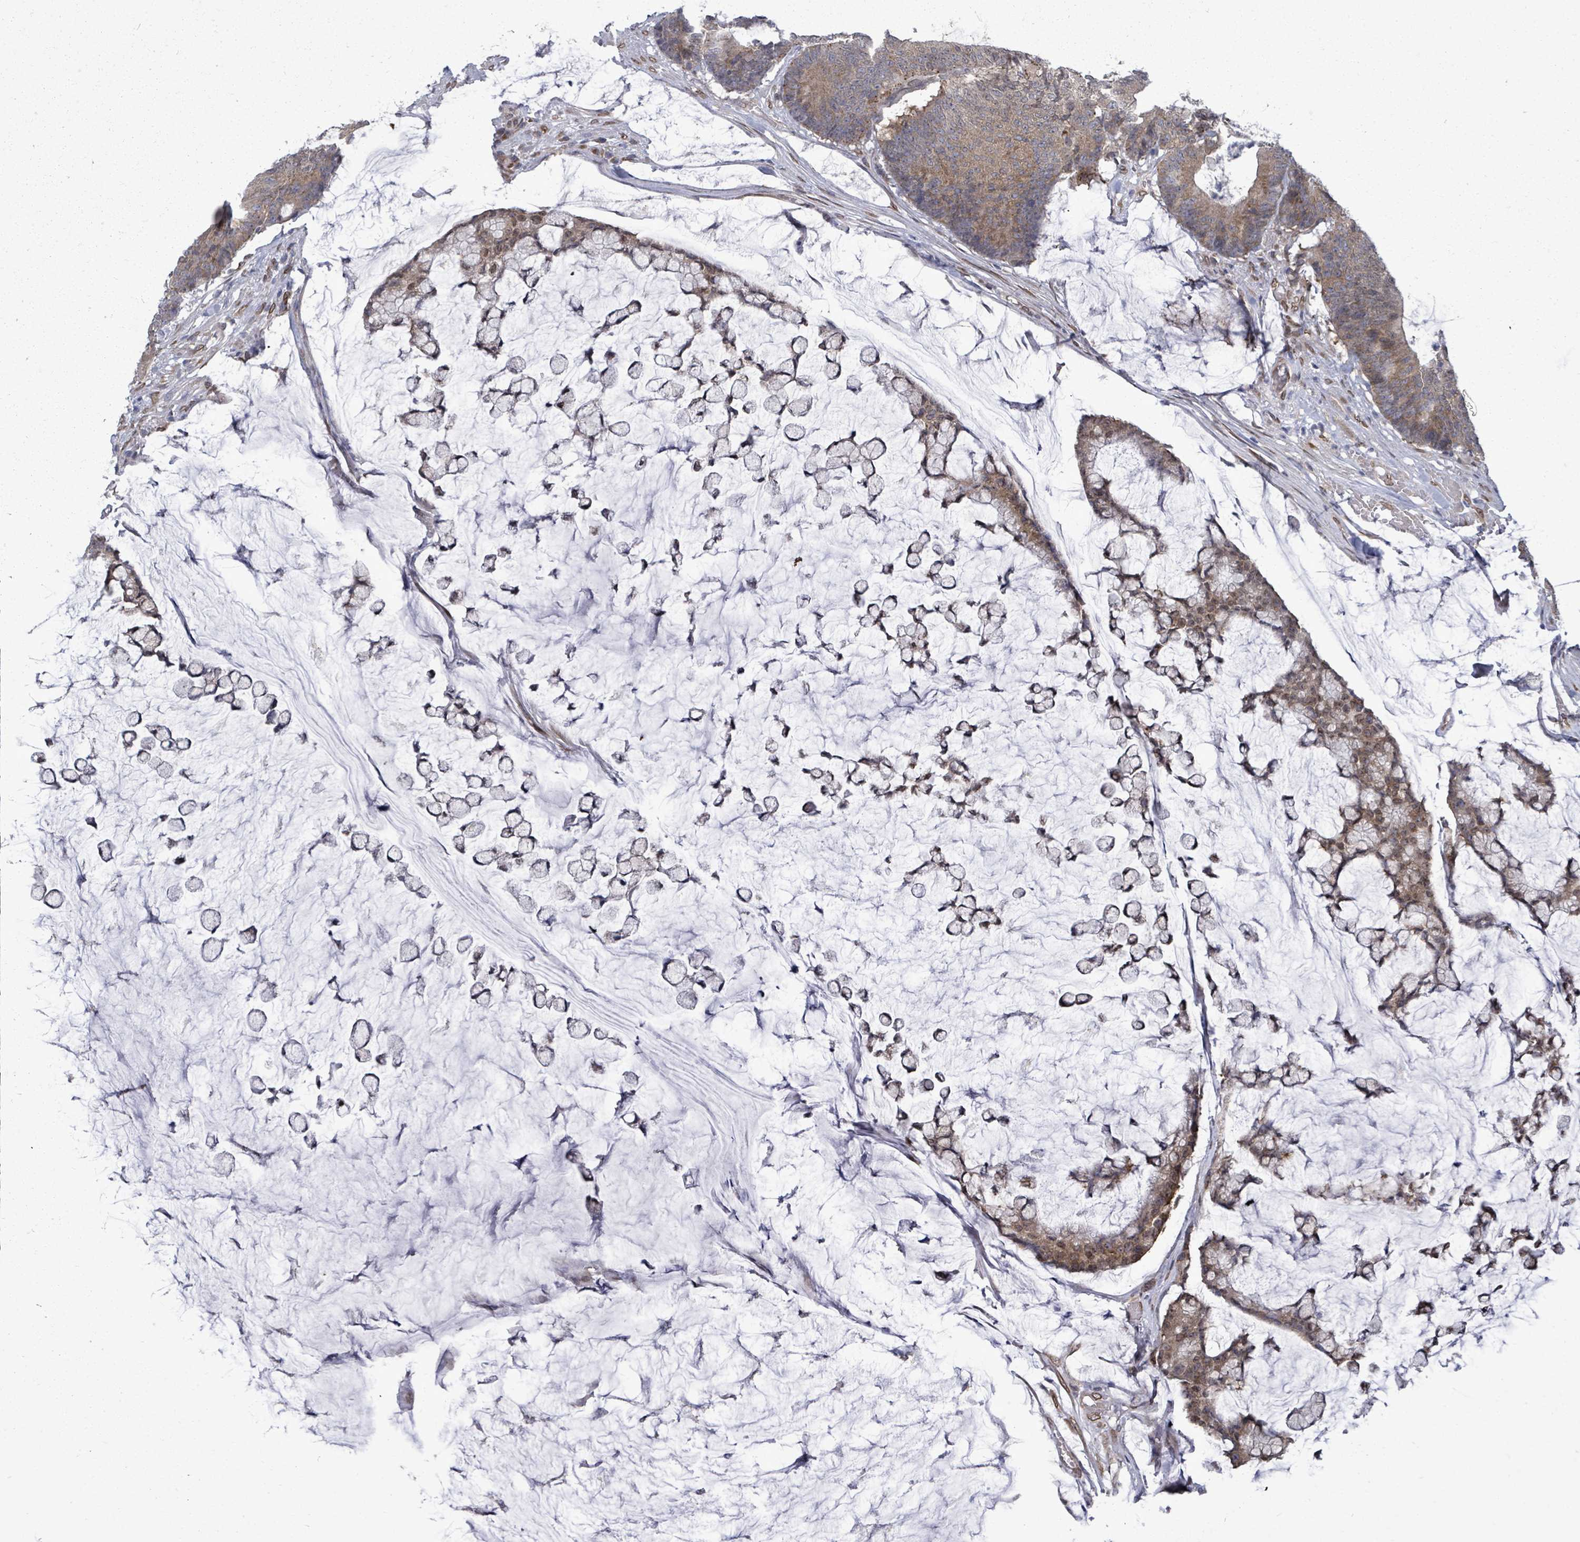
{"staining": {"intensity": "moderate", "quantity": "25%-75%", "location": "cytoplasmic/membranous,nuclear"}, "tissue": "colorectal cancer", "cell_type": "Tumor cells", "image_type": "cancer", "snomed": [{"axis": "morphology", "description": "Adenocarcinoma, NOS"}, {"axis": "topography", "description": "Colon"}], "caption": "Colorectal adenocarcinoma stained with IHC displays moderate cytoplasmic/membranous and nuclear positivity in approximately 25%-75% of tumor cells.", "gene": "ARFGAP1", "patient": {"sex": "female", "age": 84}}